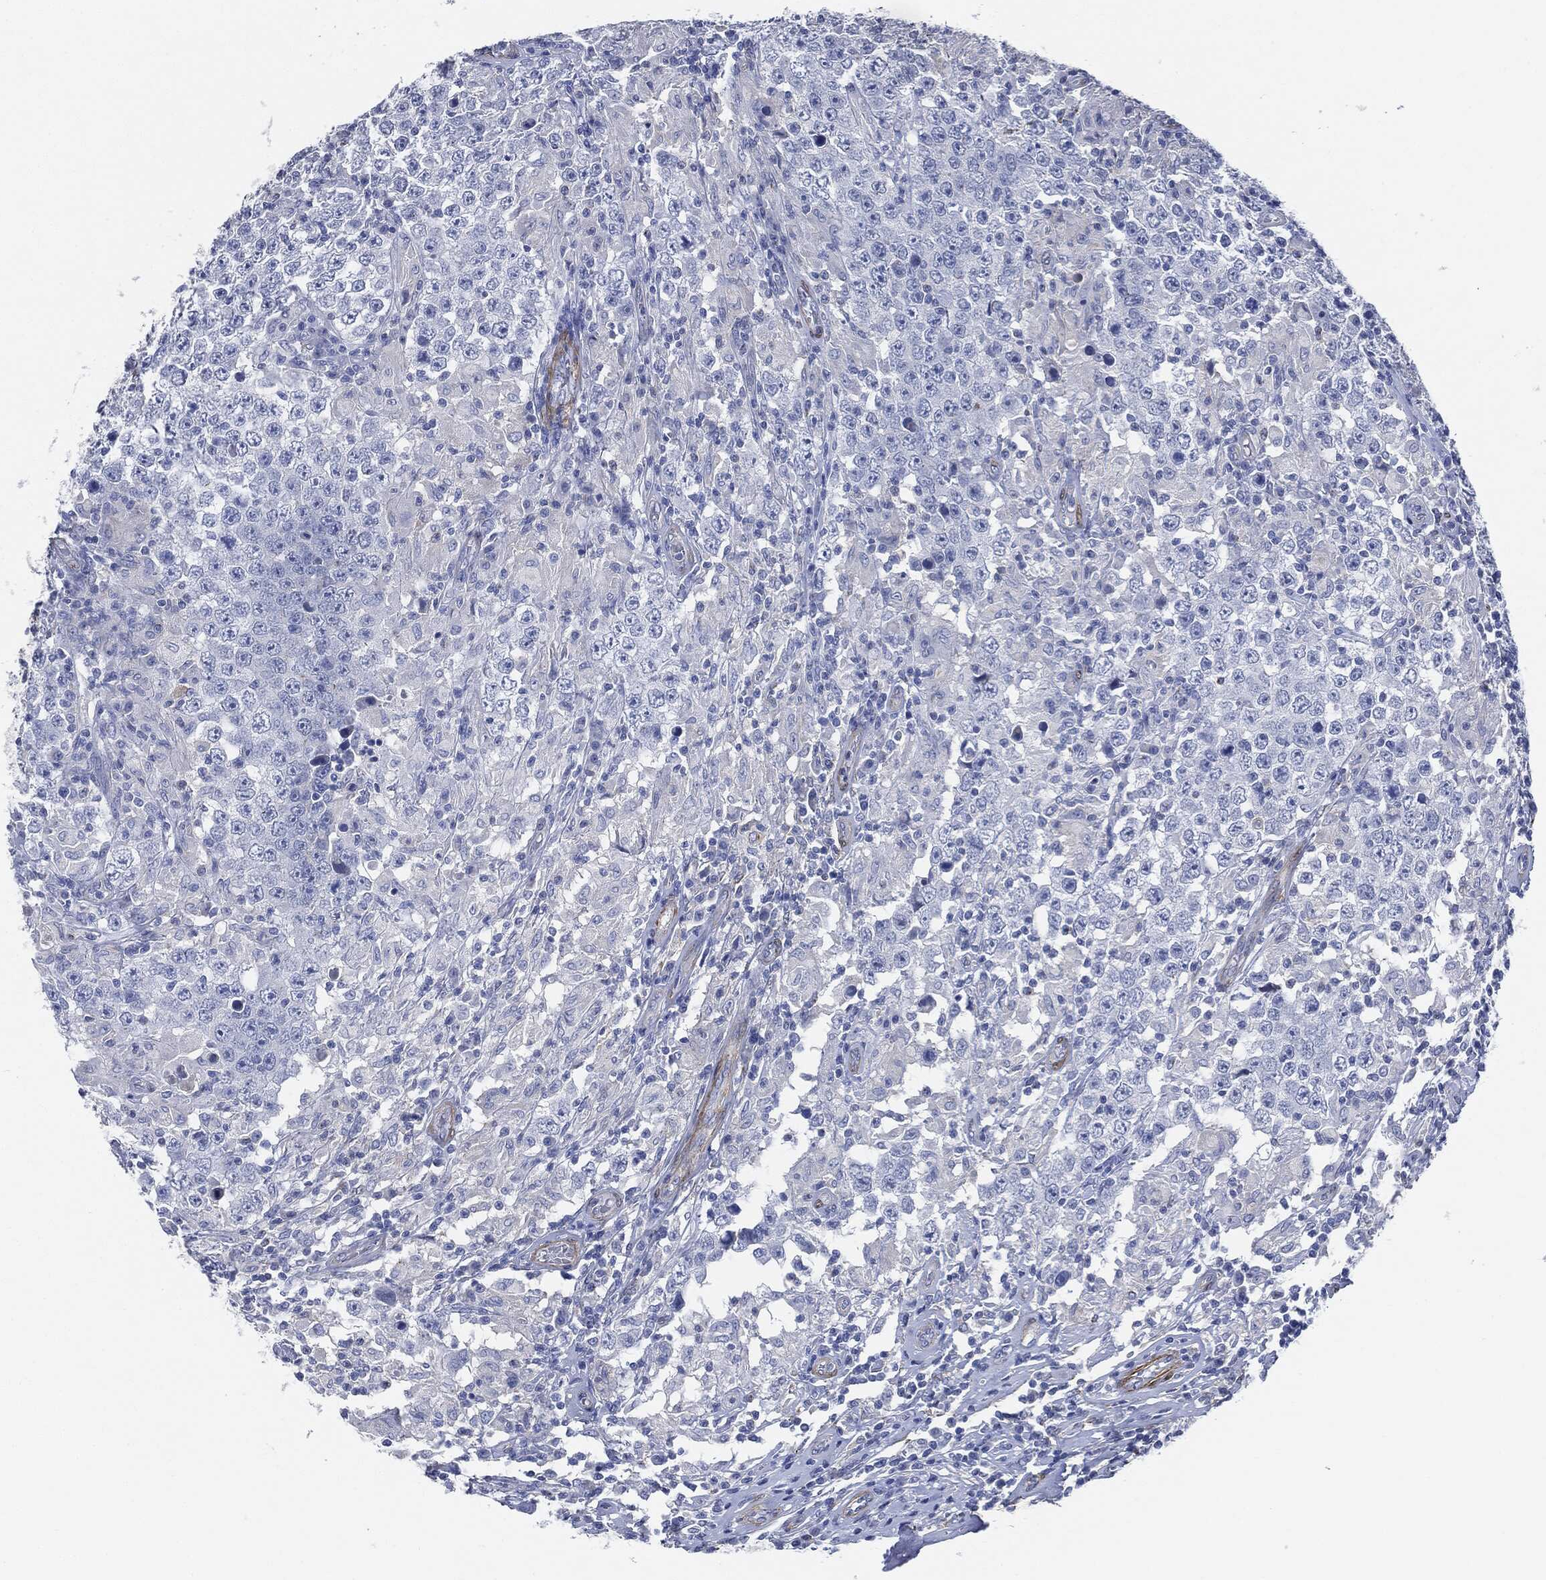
{"staining": {"intensity": "negative", "quantity": "none", "location": "none"}, "tissue": "testis cancer", "cell_type": "Tumor cells", "image_type": "cancer", "snomed": [{"axis": "morphology", "description": "Seminoma, NOS"}, {"axis": "morphology", "description": "Carcinoma, Embryonal, NOS"}, {"axis": "topography", "description": "Testis"}], "caption": "Immunohistochemical staining of human seminoma (testis) shows no significant staining in tumor cells.", "gene": "TAGLN", "patient": {"sex": "male", "age": 41}}